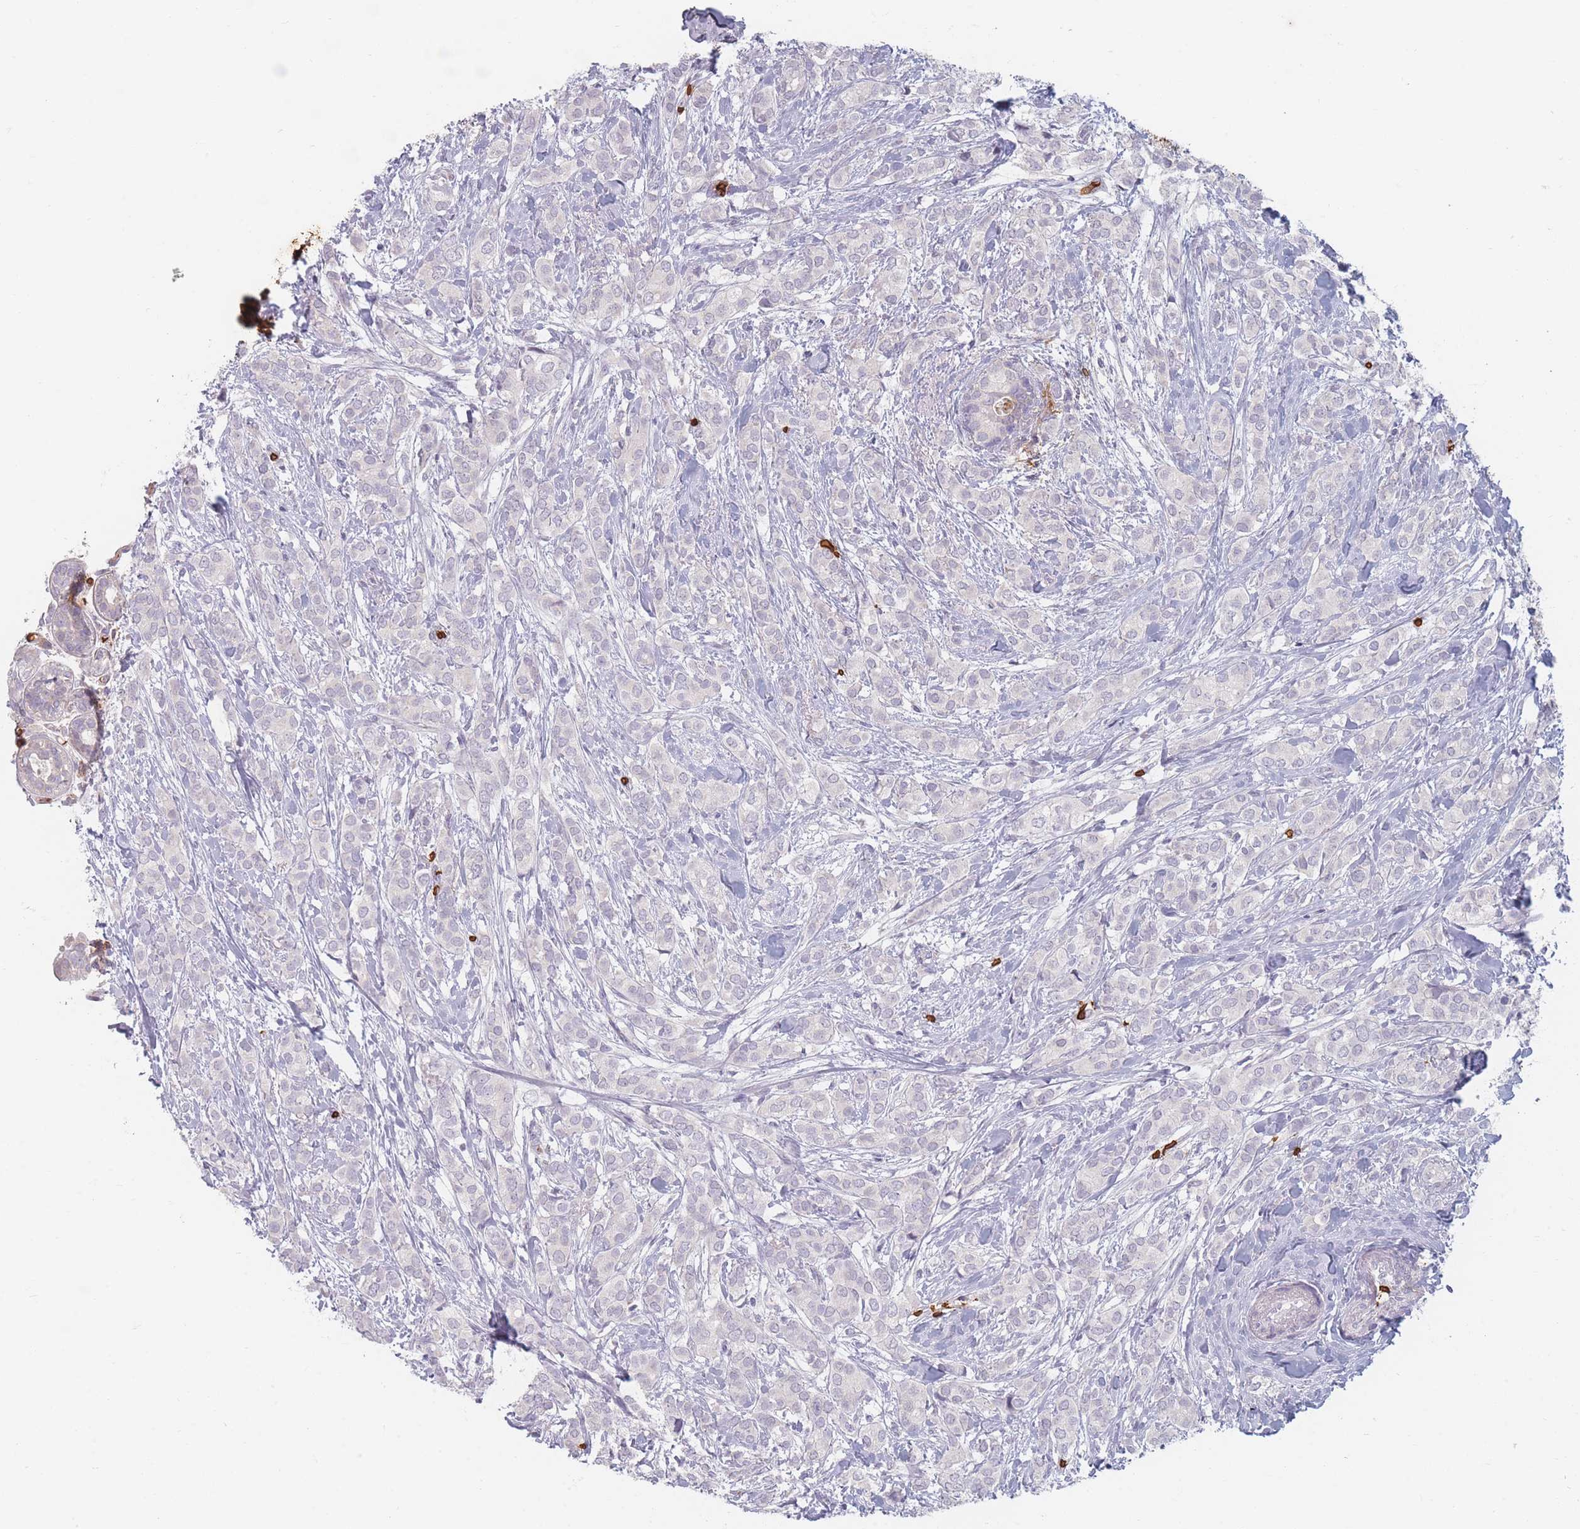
{"staining": {"intensity": "negative", "quantity": "none", "location": "none"}, "tissue": "breast cancer", "cell_type": "Tumor cells", "image_type": "cancer", "snomed": [{"axis": "morphology", "description": "Duct carcinoma"}, {"axis": "topography", "description": "Breast"}], "caption": "Immunohistochemistry micrograph of breast invasive ductal carcinoma stained for a protein (brown), which demonstrates no positivity in tumor cells. (DAB (3,3'-diaminobenzidine) immunohistochemistry visualized using brightfield microscopy, high magnification).", "gene": "SLC2A6", "patient": {"sex": "female", "age": 73}}